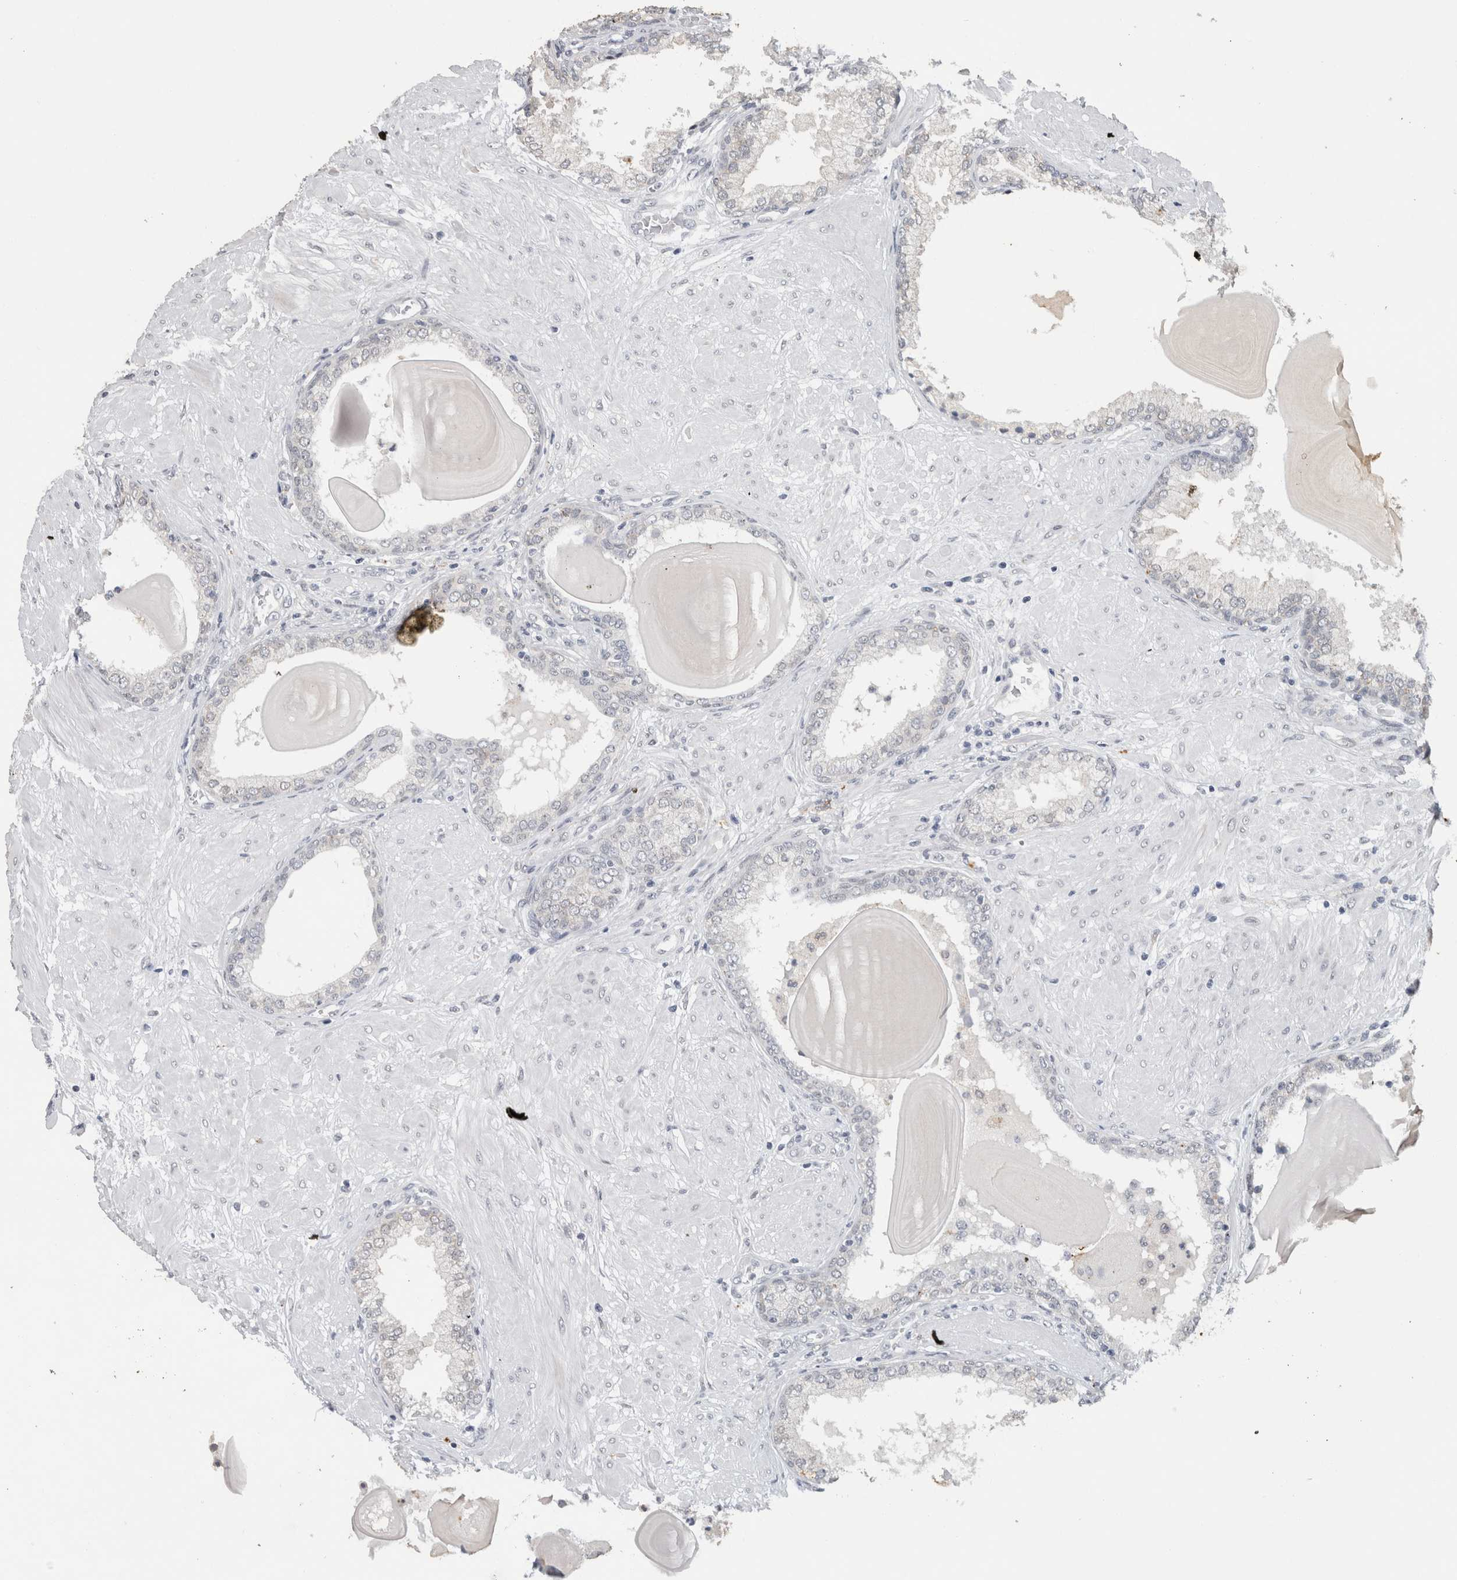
{"staining": {"intensity": "weak", "quantity": "<25%", "location": "cytoplasmic/membranous"}, "tissue": "prostate", "cell_type": "Glandular cells", "image_type": "normal", "snomed": [{"axis": "morphology", "description": "Normal tissue, NOS"}, {"axis": "topography", "description": "Prostate"}], "caption": "IHC of unremarkable prostate displays no expression in glandular cells.", "gene": "PRXL2A", "patient": {"sex": "male", "age": 51}}